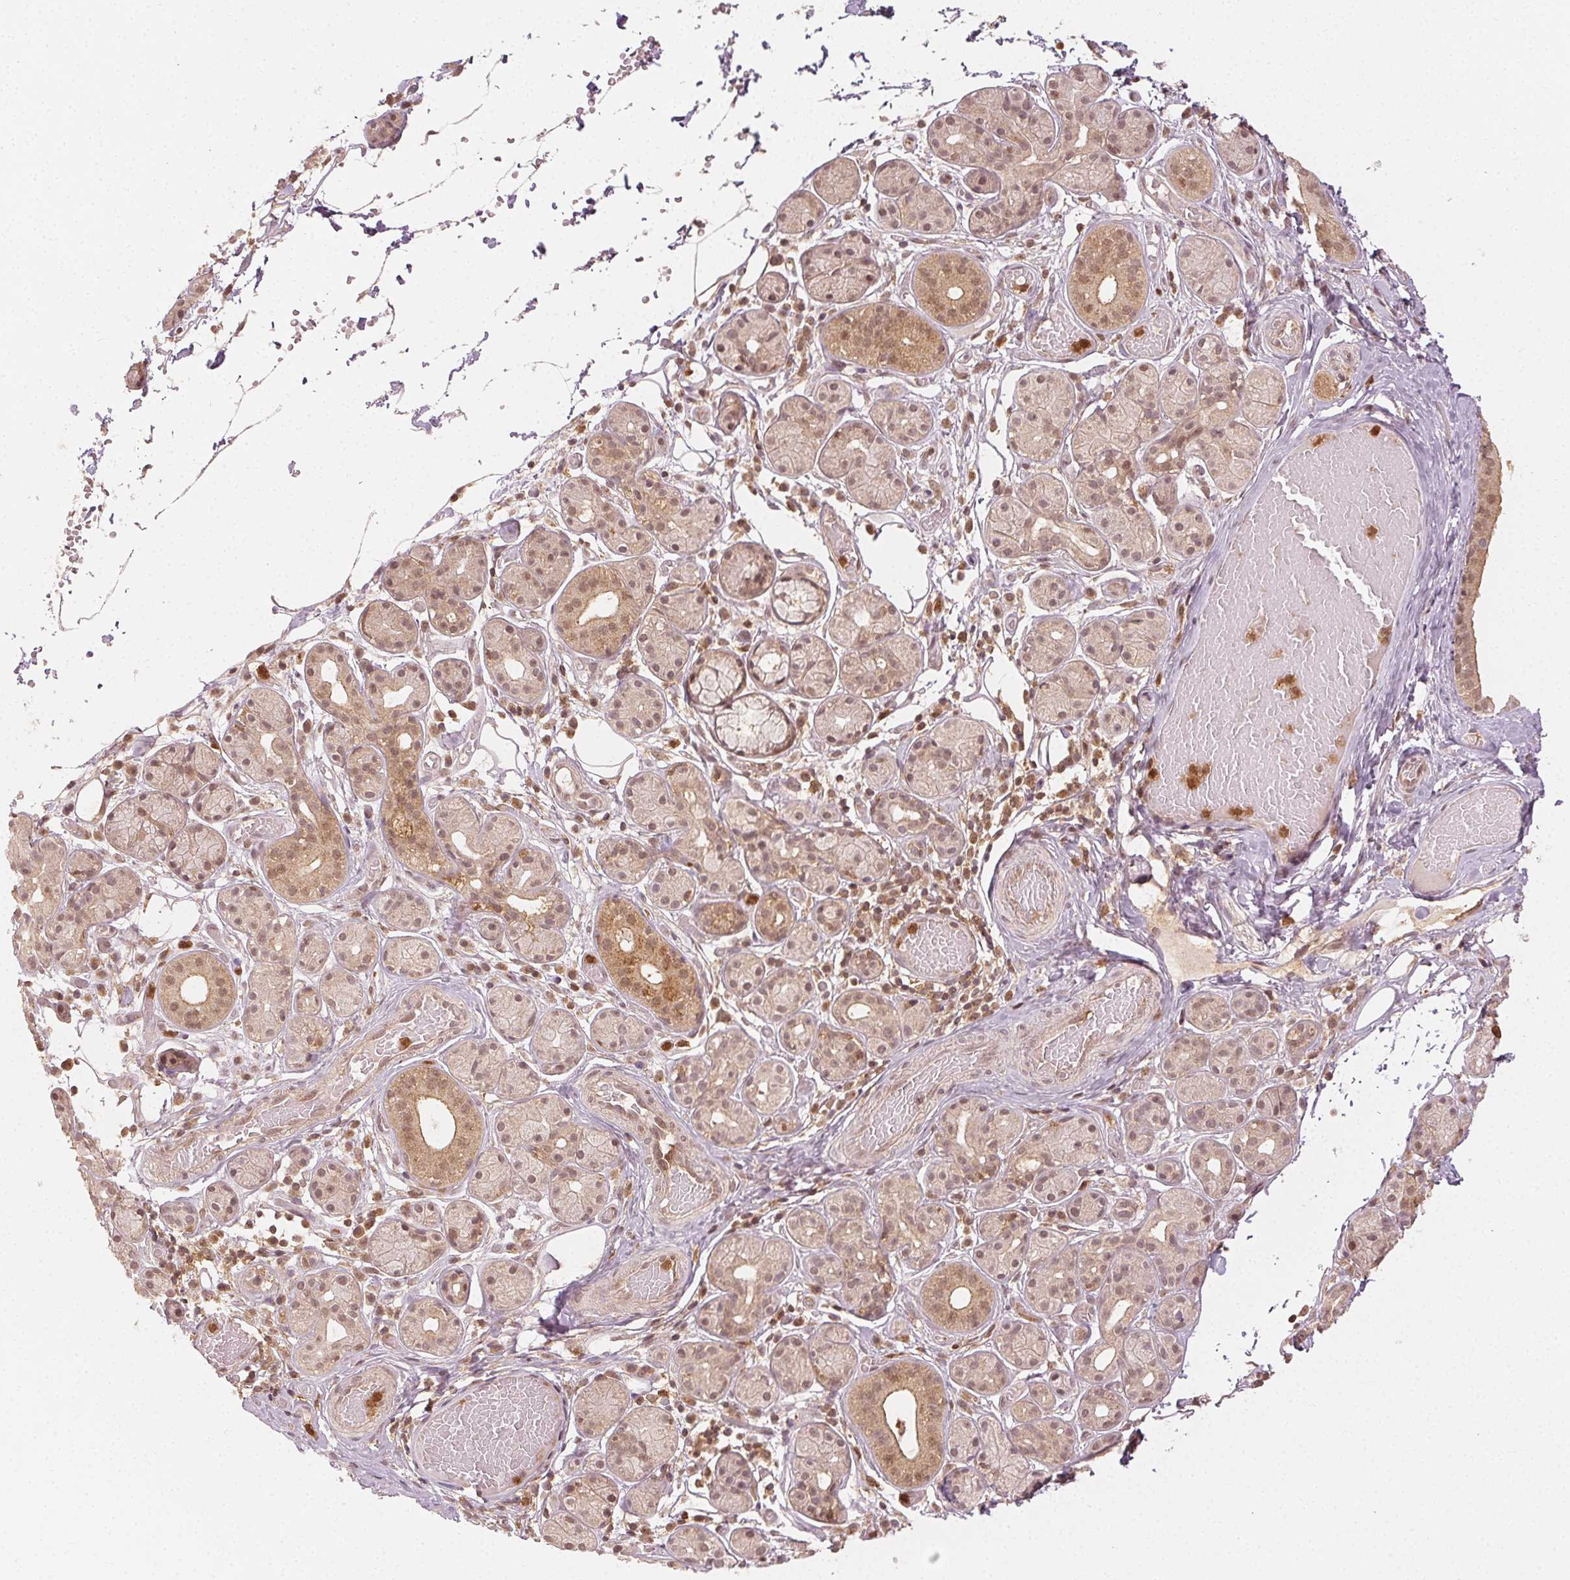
{"staining": {"intensity": "weak", "quantity": "25%-75%", "location": "cytoplasmic/membranous,nuclear"}, "tissue": "salivary gland", "cell_type": "Glandular cells", "image_type": "normal", "snomed": [{"axis": "morphology", "description": "Normal tissue, NOS"}, {"axis": "topography", "description": "Salivary gland"}, {"axis": "topography", "description": "Peripheral nerve tissue"}], "caption": "Protein expression analysis of unremarkable salivary gland demonstrates weak cytoplasmic/membranous,nuclear staining in approximately 25%-75% of glandular cells. (Brightfield microscopy of DAB IHC at high magnification).", "gene": "MAPK14", "patient": {"sex": "male", "age": 71}}